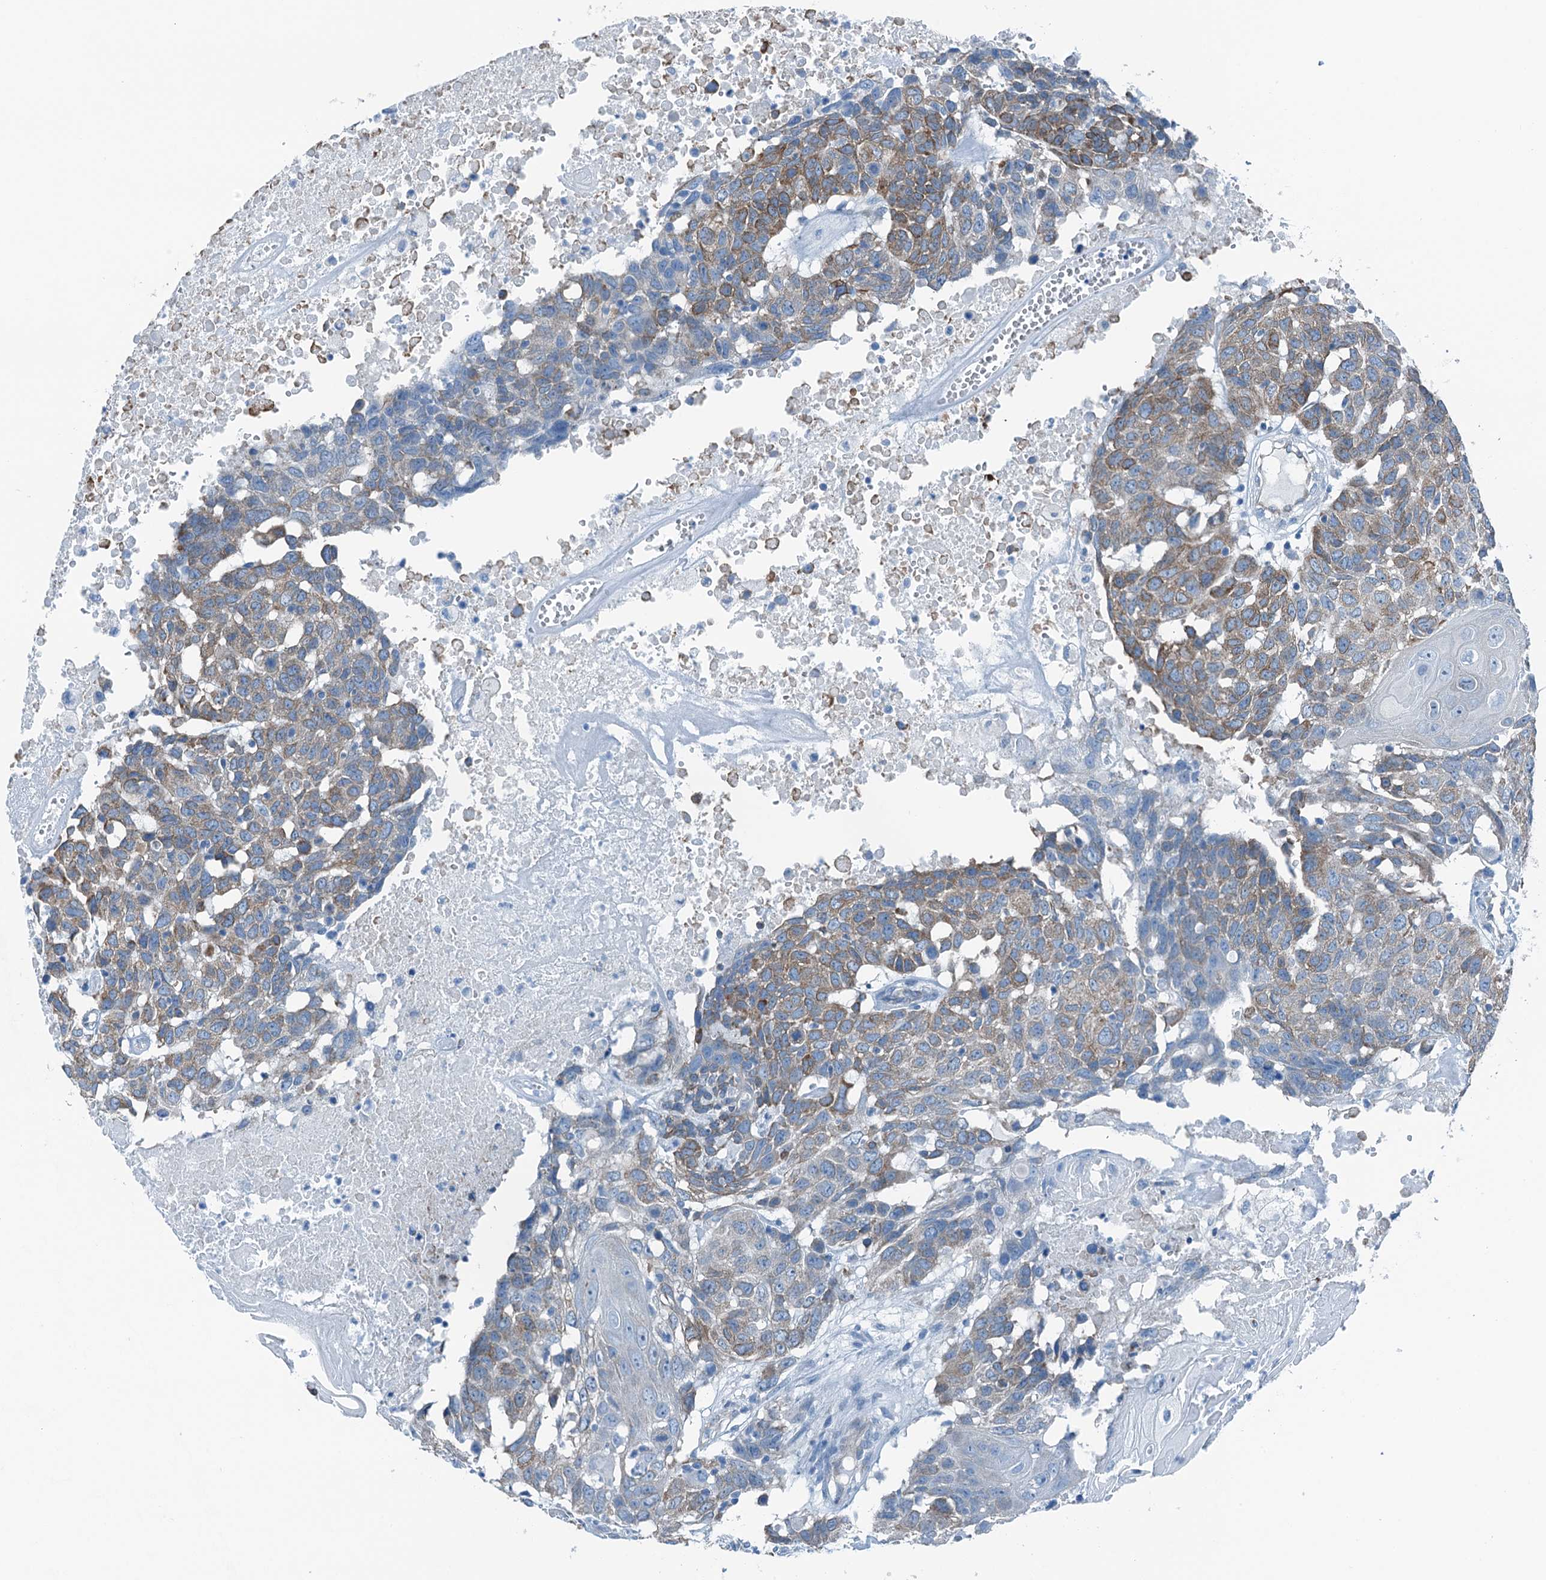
{"staining": {"intensity": "weak", "quantity": "25%-75%", "location": "cytoplasmic/membranous"}, "tissue": "head and neck cancer", "cell_type": "Tumor cells", "image_type": "cancer", "snomed": [{"axis": "morphology", "description": "Squamous cell carcinoma, NOS"}, {"axis": "topography", "description": "Head-Neck"}], "caption": "IHC of human squamous cell carcinoma (head and neck) shows low levels of weak cytoplasmic/membranous expression in about 25%-75% of tumor cells.", "gene": "TMOD2", "patient": {"sex": "male", "age": 66}}